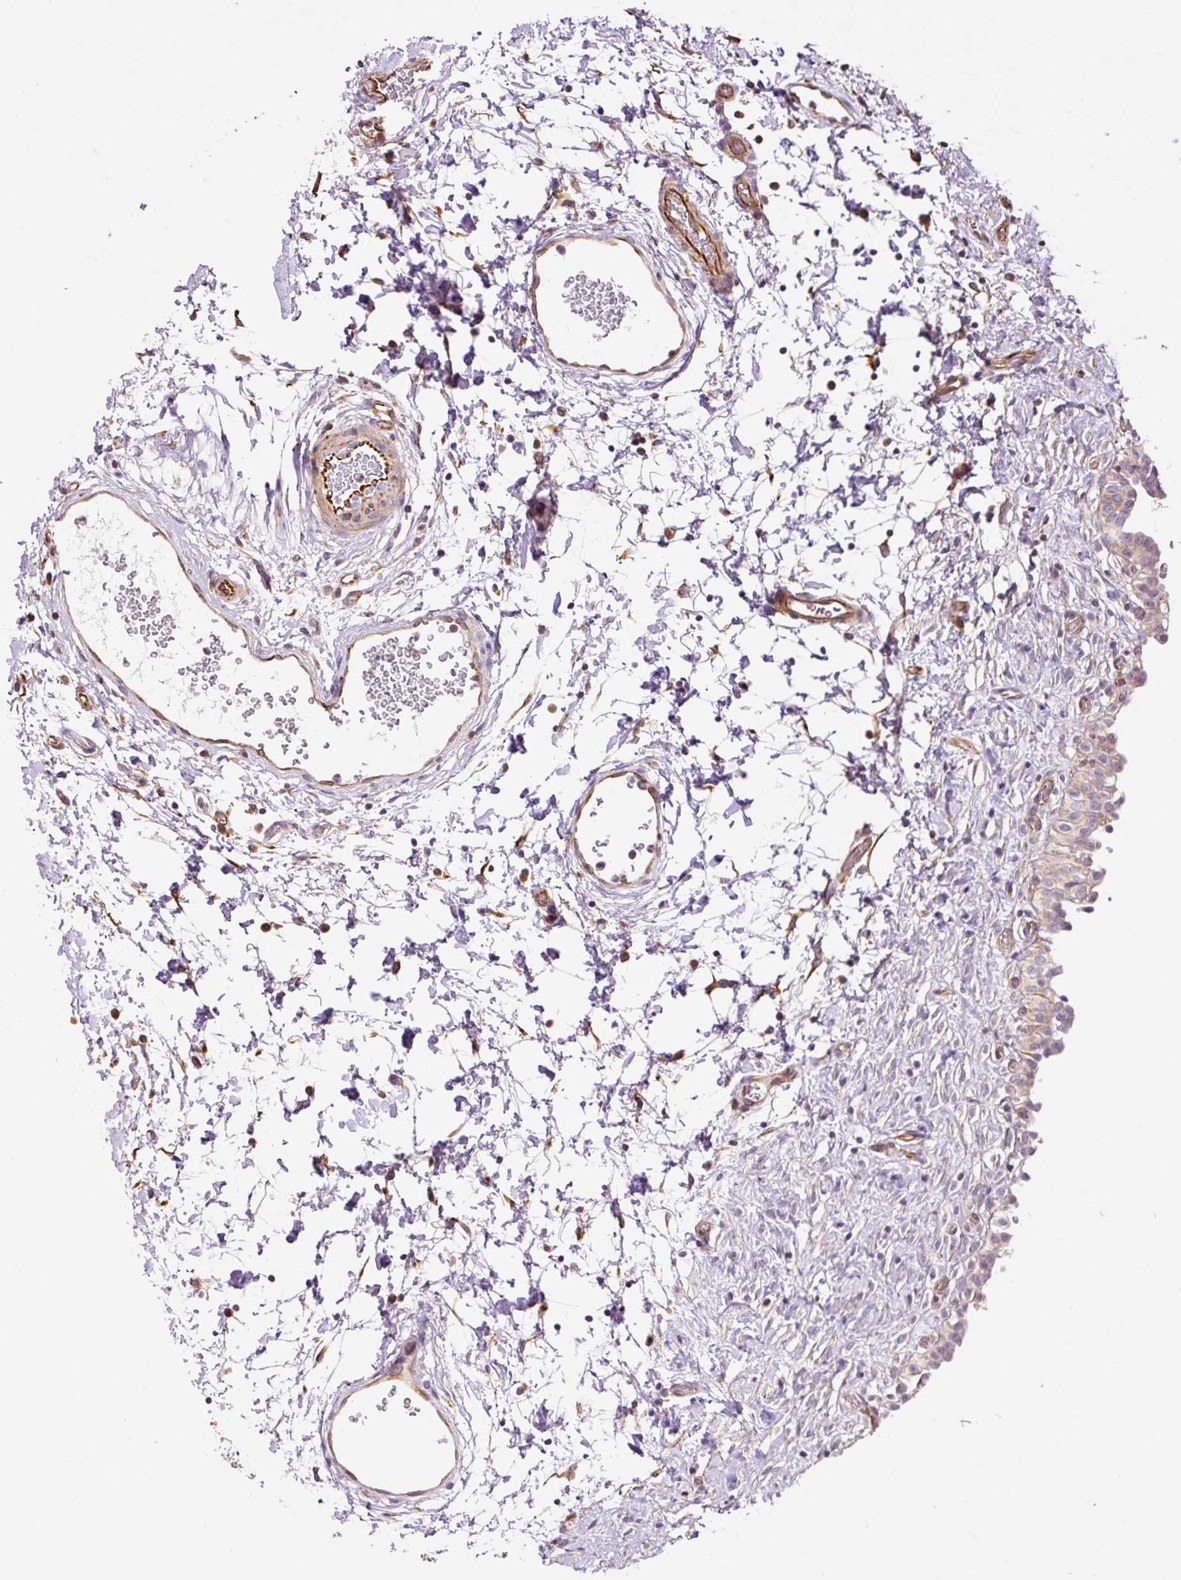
{"staining": {"intensity": "moderate", "quantity": "25%-75%", "location": "cytoplasmic/membranous"}, "tissue": "urinary bladder", "cell_type": "Urothelial cells", "image_type": "normal", "snomed": [{"axis": "morphology", "description": "Normal tissue, NOS"}, {"axis": "topography", "description": "Urinary bladder"}], "caption": "Human urinary bladder stained for a protein (brown) exhibits moderate cytoplasmic/membranous positive staining in about 25%-75% of urothelial cells.", "gene": "PCK2", "patient": {"sex": "male", "age": 51}}